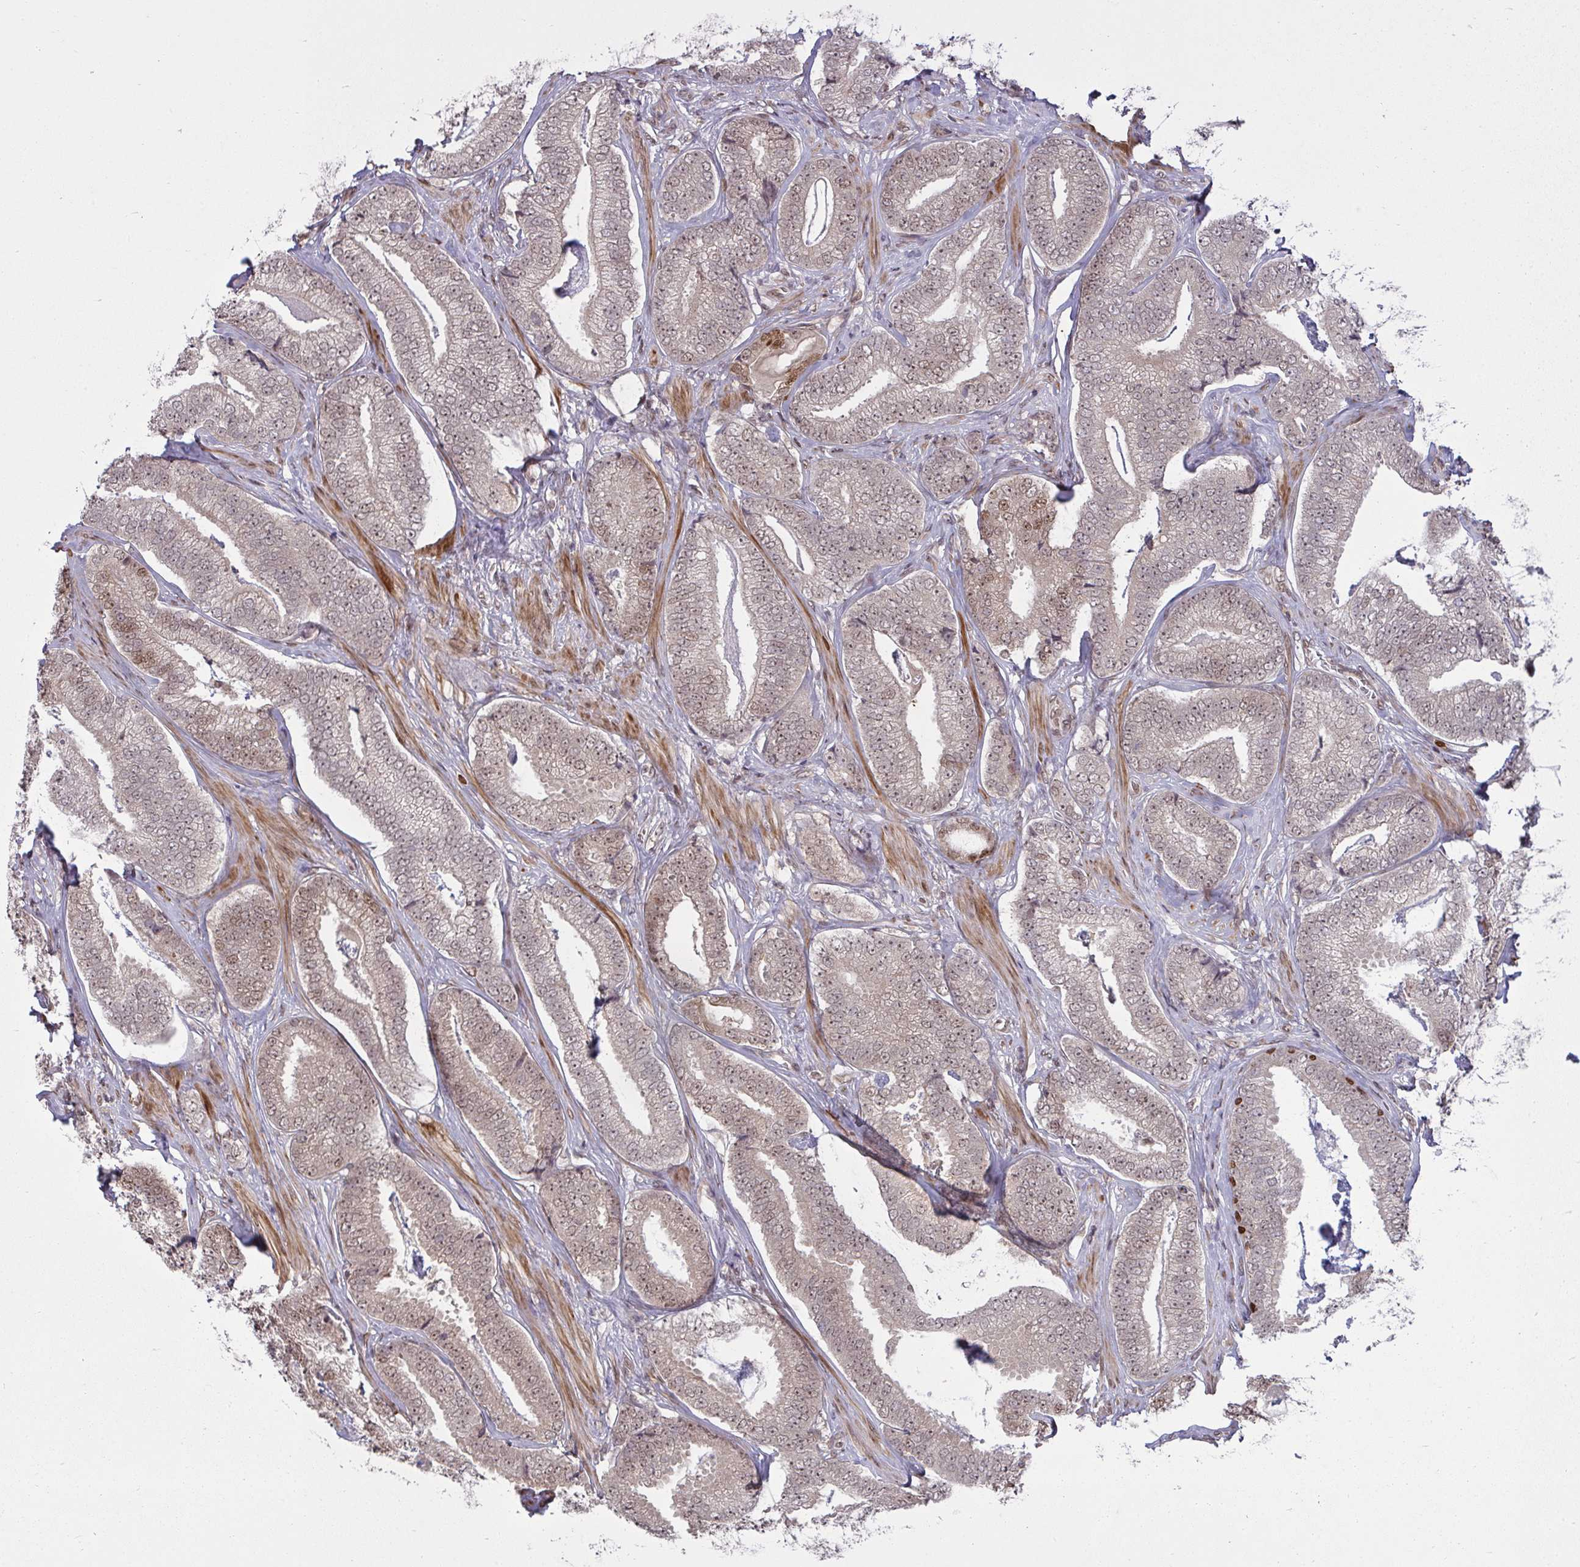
{"staining": {"intensity": "weak", "quantity": "25%-75%", "location": "cytoplasmic/membranous,nuclear"}, "tissue": "prostate cancer", "cell_type": "Tumor cells", "image_type": "cancer", "snomed": [{"axis": "morphology", "description": "Adenocarcinoma, Low grade"}, {"axis": "topography", "description": "Prostate"}], "caption": "Human prostate adenocarcinoma (low-grade) stained with a protein marker shows weak staining in tumor cells.", "gene": "UXT", "patient": {"sex": "male", "age": 63}}